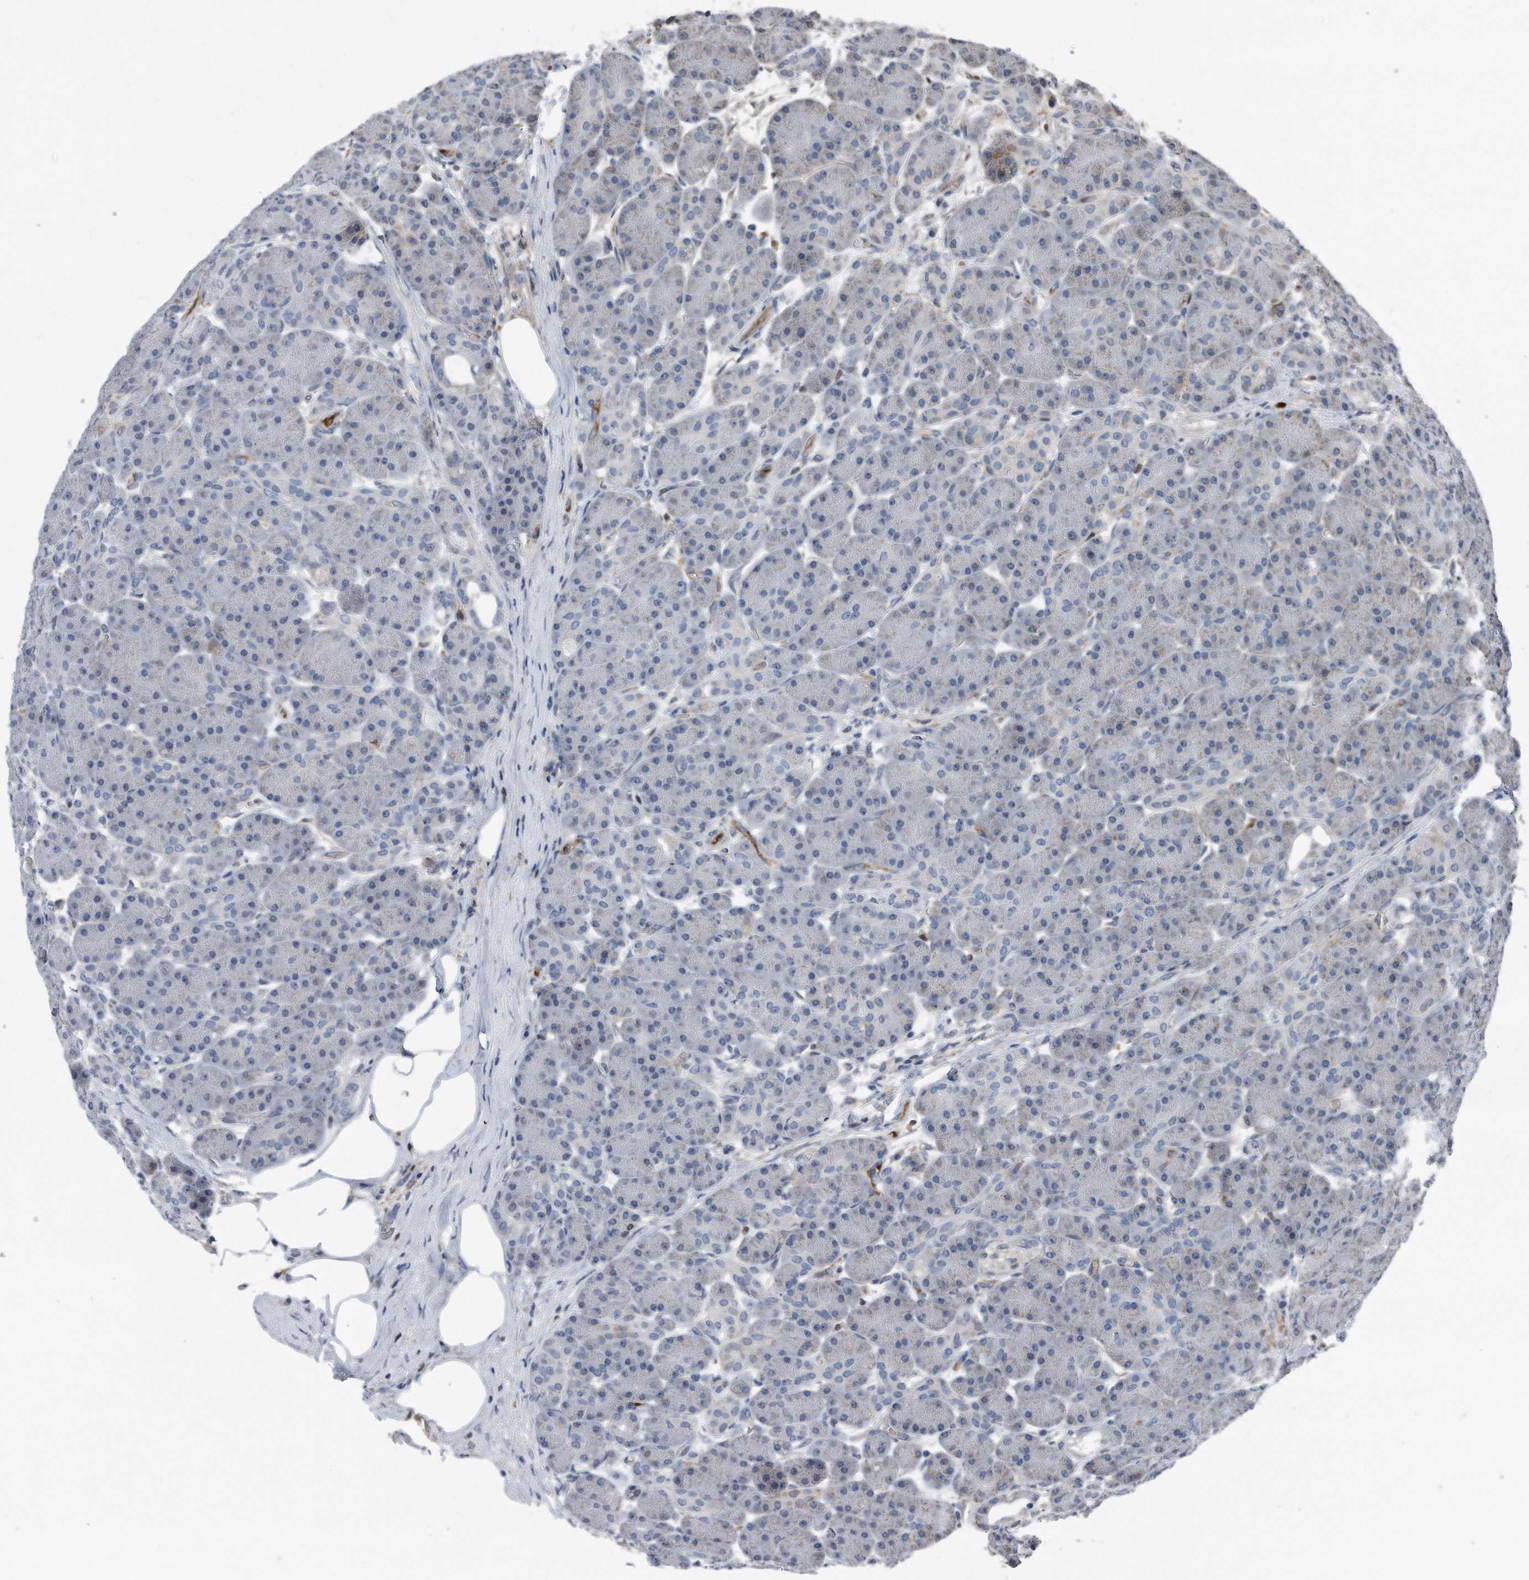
{"staining": {"intensity": "weak", "quantity": "<25%", "location": "cytoplasmic/membranous"}, "tissue": "pancreas", "cell_type": "Exocrine glandular cells", "image_type": "normal", "snomed": [{"axis": "morphology", "description": "Normal tissue, NOS"}, {"axis": "topography", "description": "Pancreas"}], "caption": "Immunohistochemistry photomicrograph of normal pancreas: human pancreas stained with DAB (3,3'-diaminobenzidine) displays no significant protein positivity in exocrine glandular cells. (Brightfield microscopy of DAB (3,3'-diaminobenzidine) IHC at high magnification).", "gene": "DST", "patient": {"sex": "male", "age": 63}}